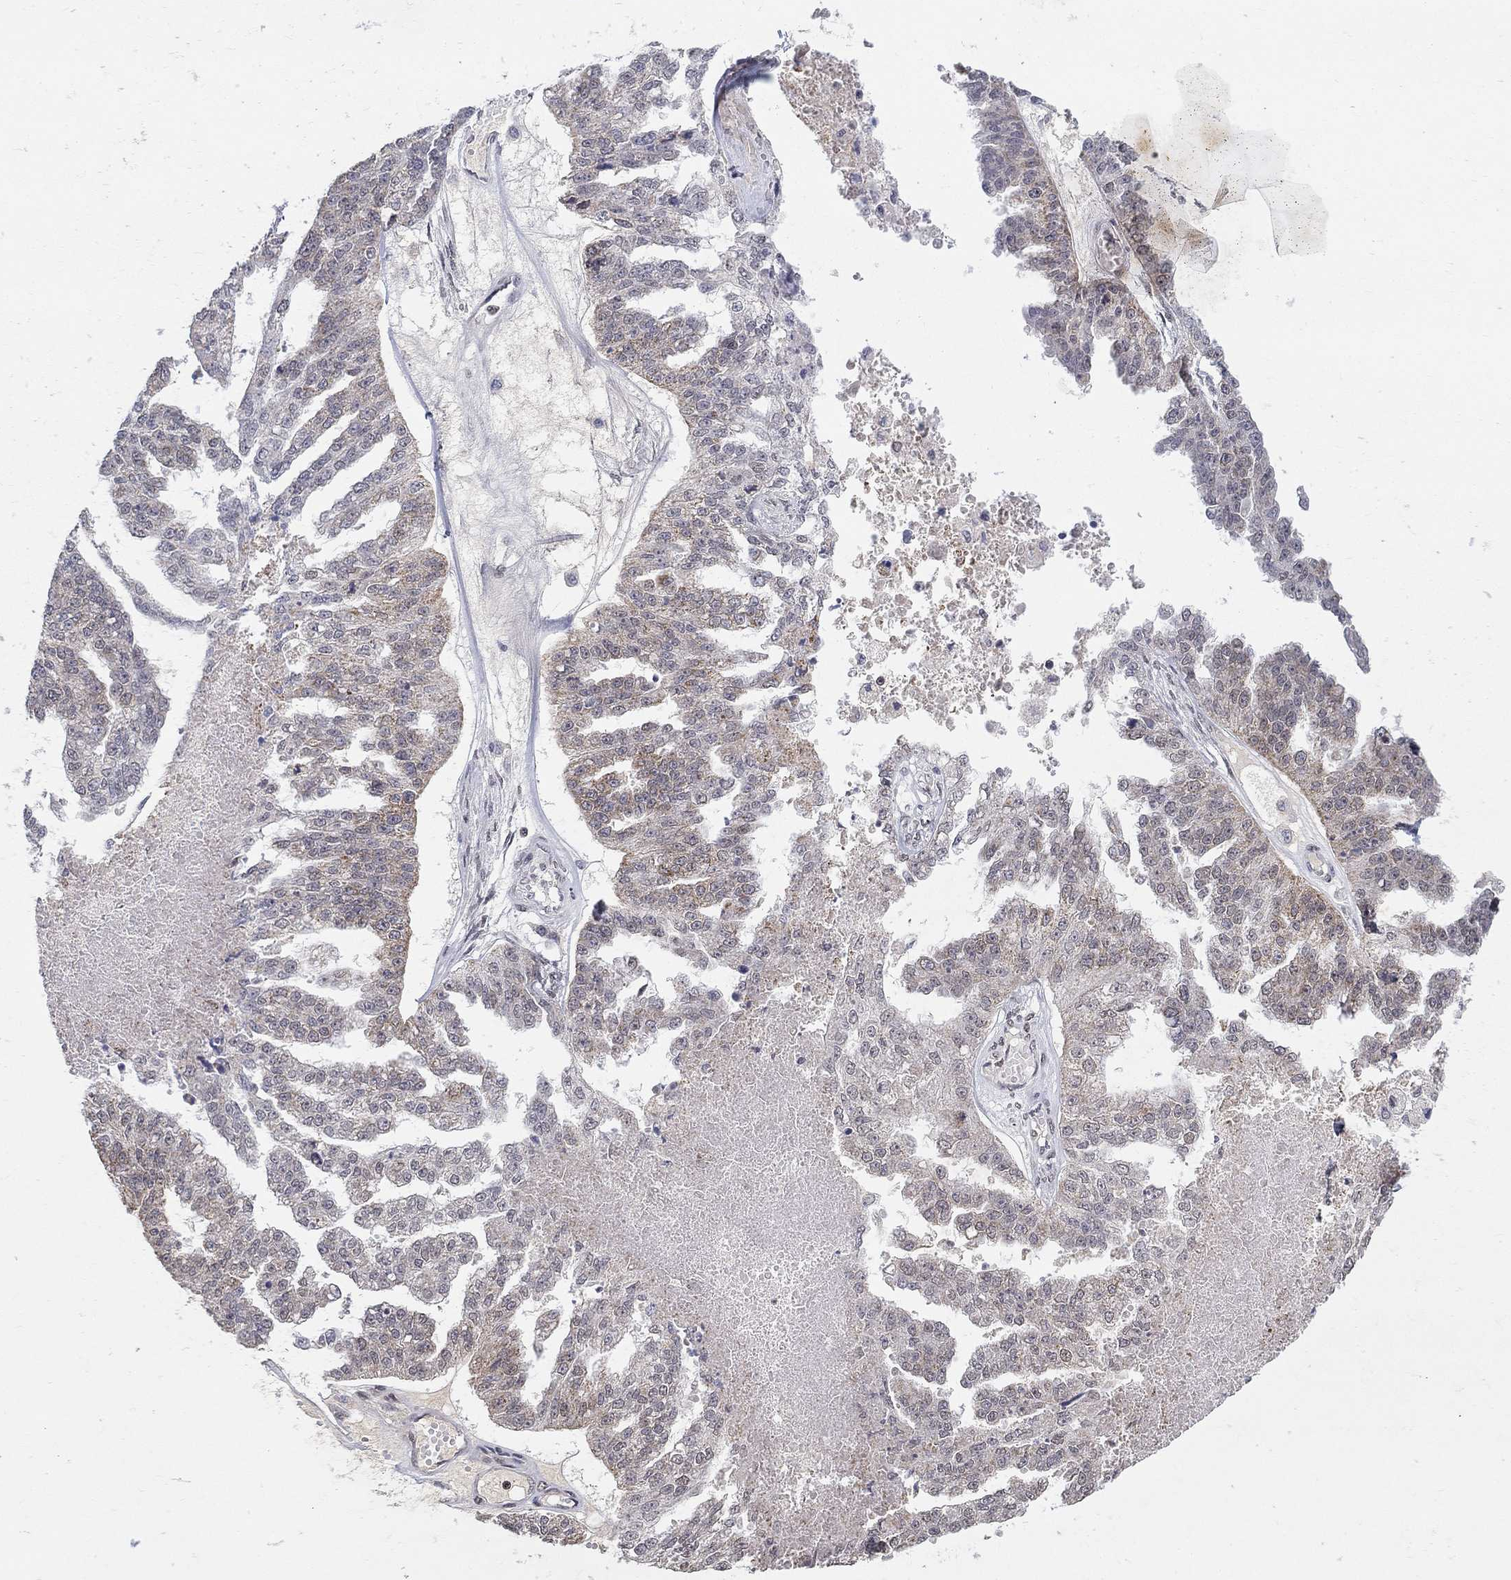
{"staining": {"intensity": "moderate", "quantity": "<25%", "location": "cytoplasmic/membranous"}, "tissue": "ovarian cancer", "cell_type": "Tumor cells", "image_type": "cancer", "snomed": [{"axis": "morphology", "description": "Cystadenocarcinoma, serous, NOS"}, {"axis": "topography", "description": "Ovary"}], "caption": "Tumor cells demonstrate low levels of moderate cytoplasmic/membranous expression in about <25% of cells in serous cystadenocarcinoma (ovarian).", "gene": "KLF12", "patient": {"sex": "female", "age": 58}}